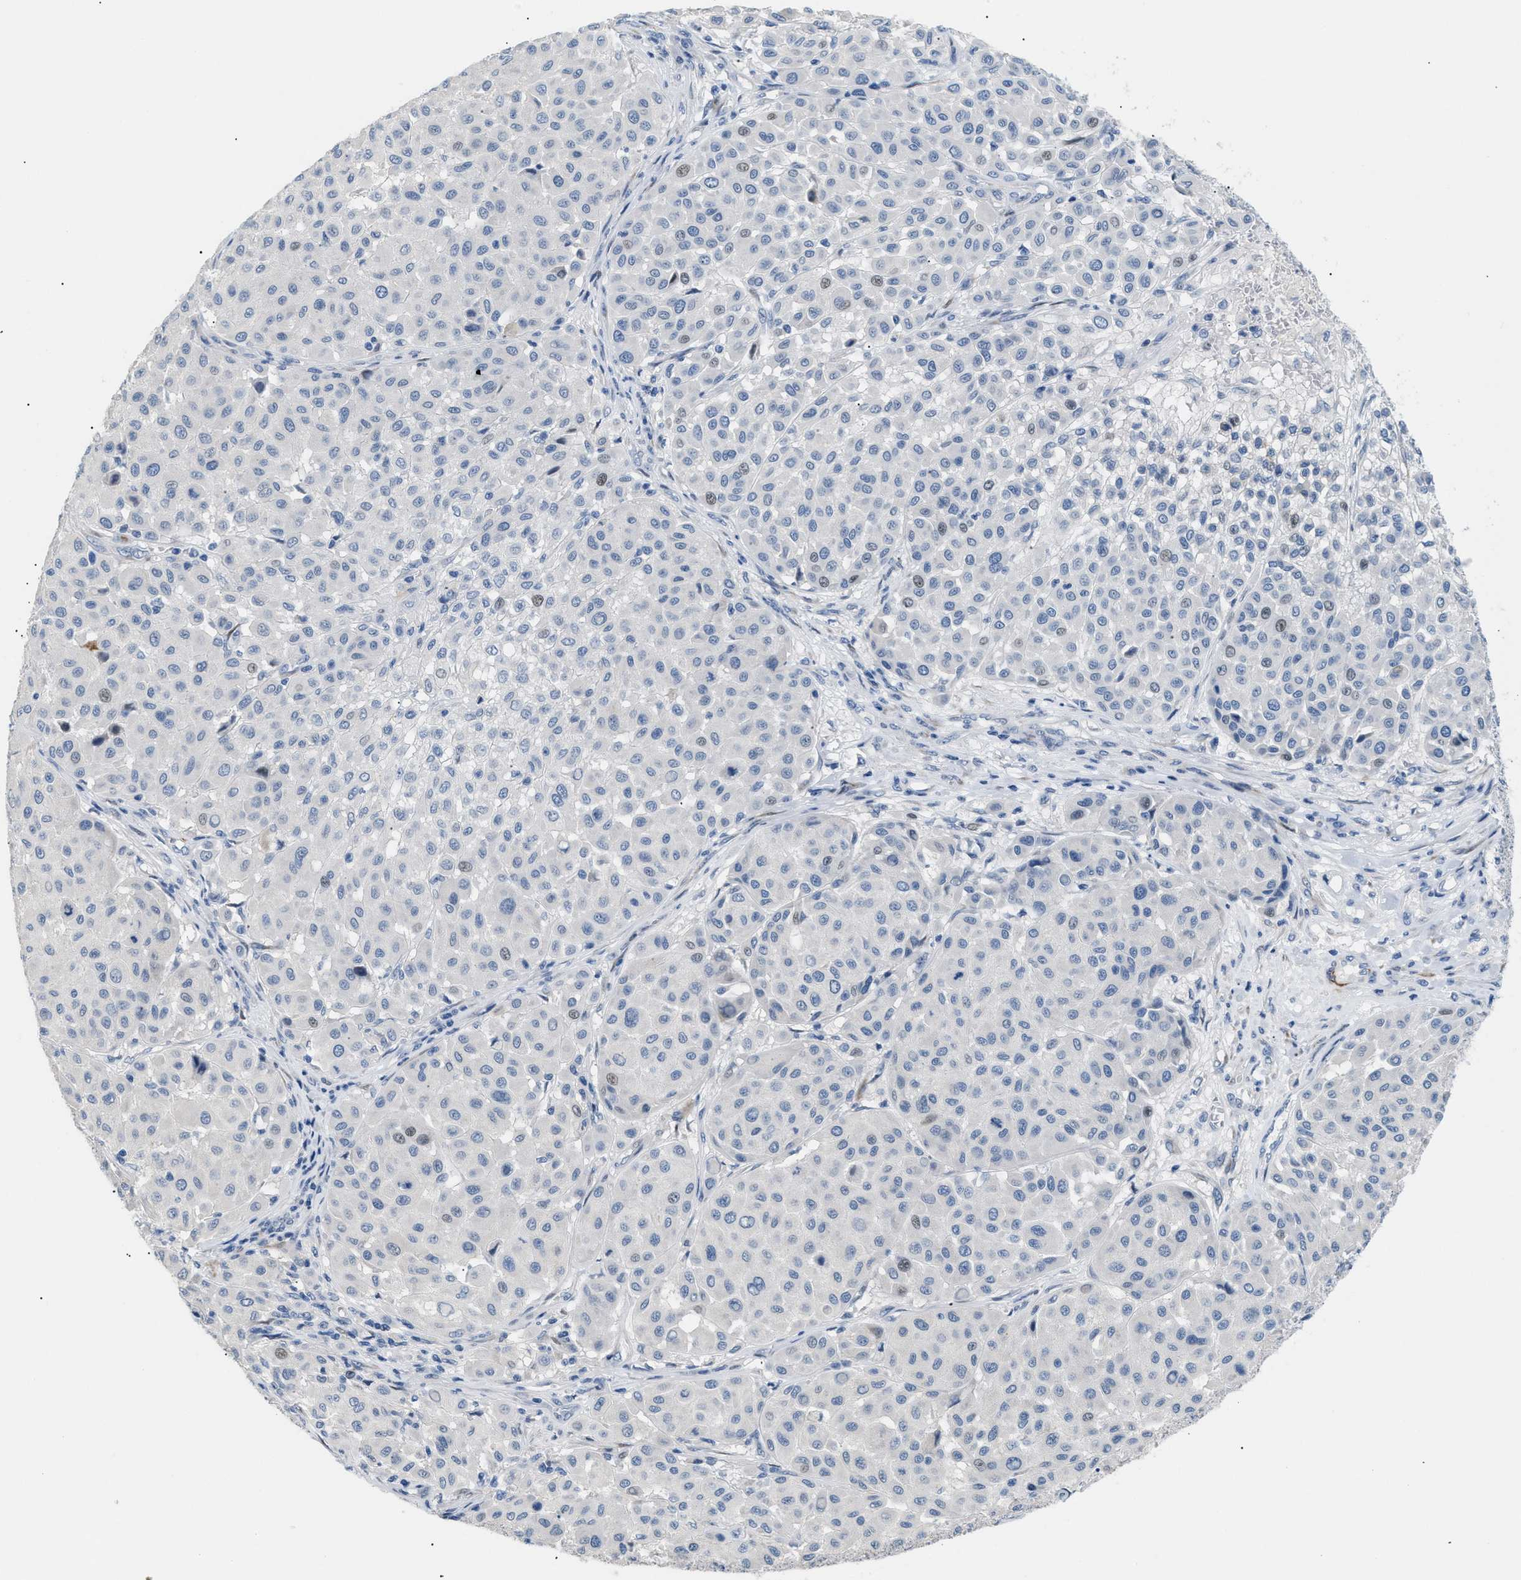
{"staining": {"intensity": "moderate", "quantity": "<25%", "location": "nuclear"}, "tissue": "melanoma", "cell_type": "Tumor cells", "image_type": "cancer", "snomed": [{"axis": "morphology", "description": "Malignant melanoma, Metastatic site"}, {"axis": "topography", "description": "Soft tissue"}], "caption": "Immunohistochemical staining of human melanoma shows low levels of moderate nuclear protein staining in approximately <25% of tumor cells. Using DAB (3,3'-diaminobenzidine) (brown) and hematoxylin (blue) stains, captured at high magnification using brightfield microscopy.", "gene": "ICA1", "patient": {"sex": "male", "age": 41}}